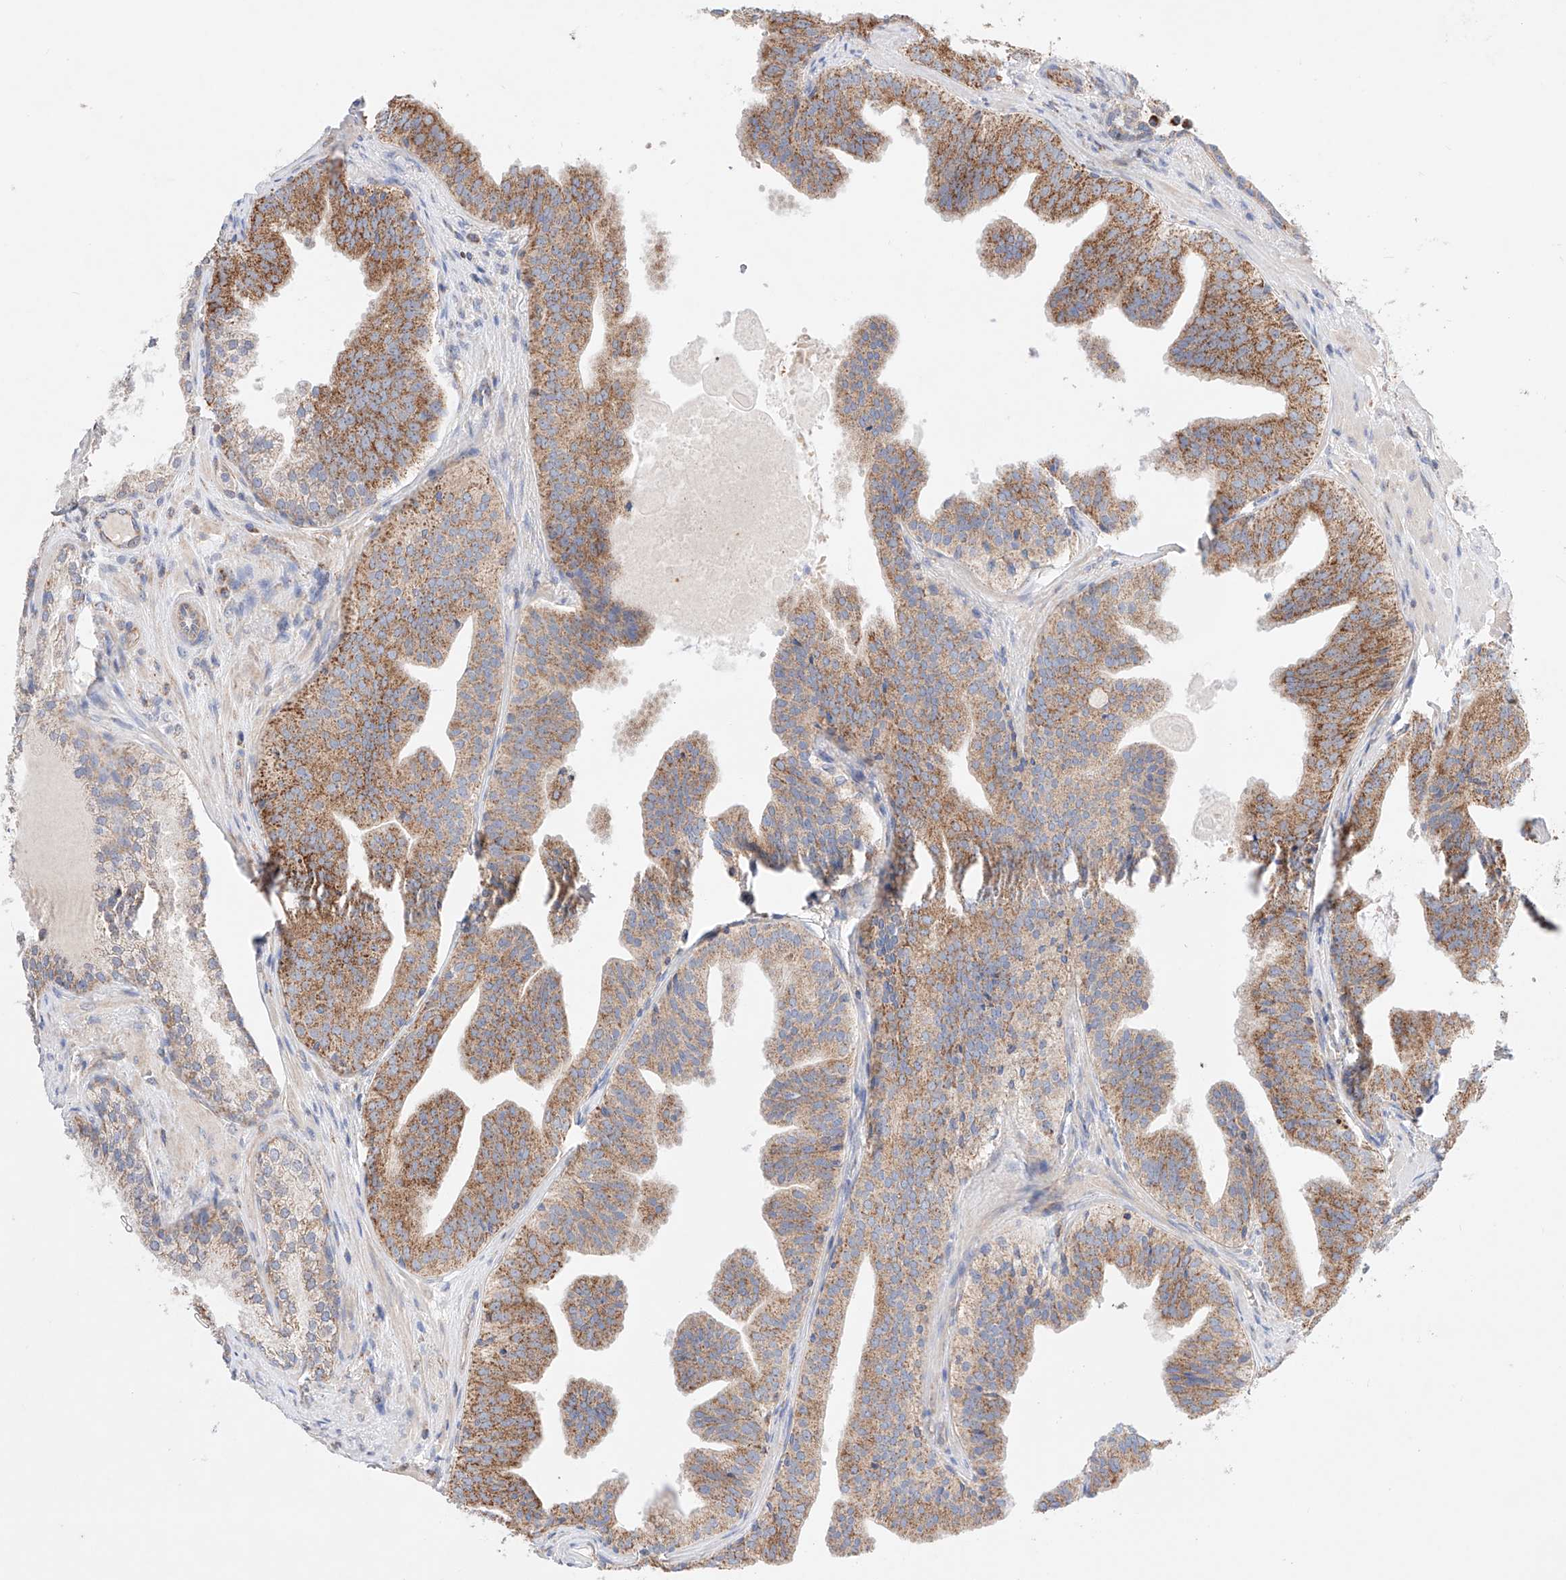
{"staining": {"intensity": "moderate", "quantity": ">75%", "location": "cytoplasmic/membranous"}, "tissue": "prostate cancer", "cell_type": "Tumor cells", "image_type": "cancer", "snomed": [{"axis": "morphology", "description": "Normal morphology"}, {"axis": "morphology", "description": "Adenocarcinoma, Low grade"}, {"axis": "topography", "description": "Prostate"}], "caption": "IHC photomicrograph of human prostate low-grade adenocarcinoma stained for a protein (brown), which reveals medium levels of moderate cytoplasmic/membranous expression in about >75% of tumor cells.", "gene": "KTI12", "patient": {"sex": "male", "age": 72}}